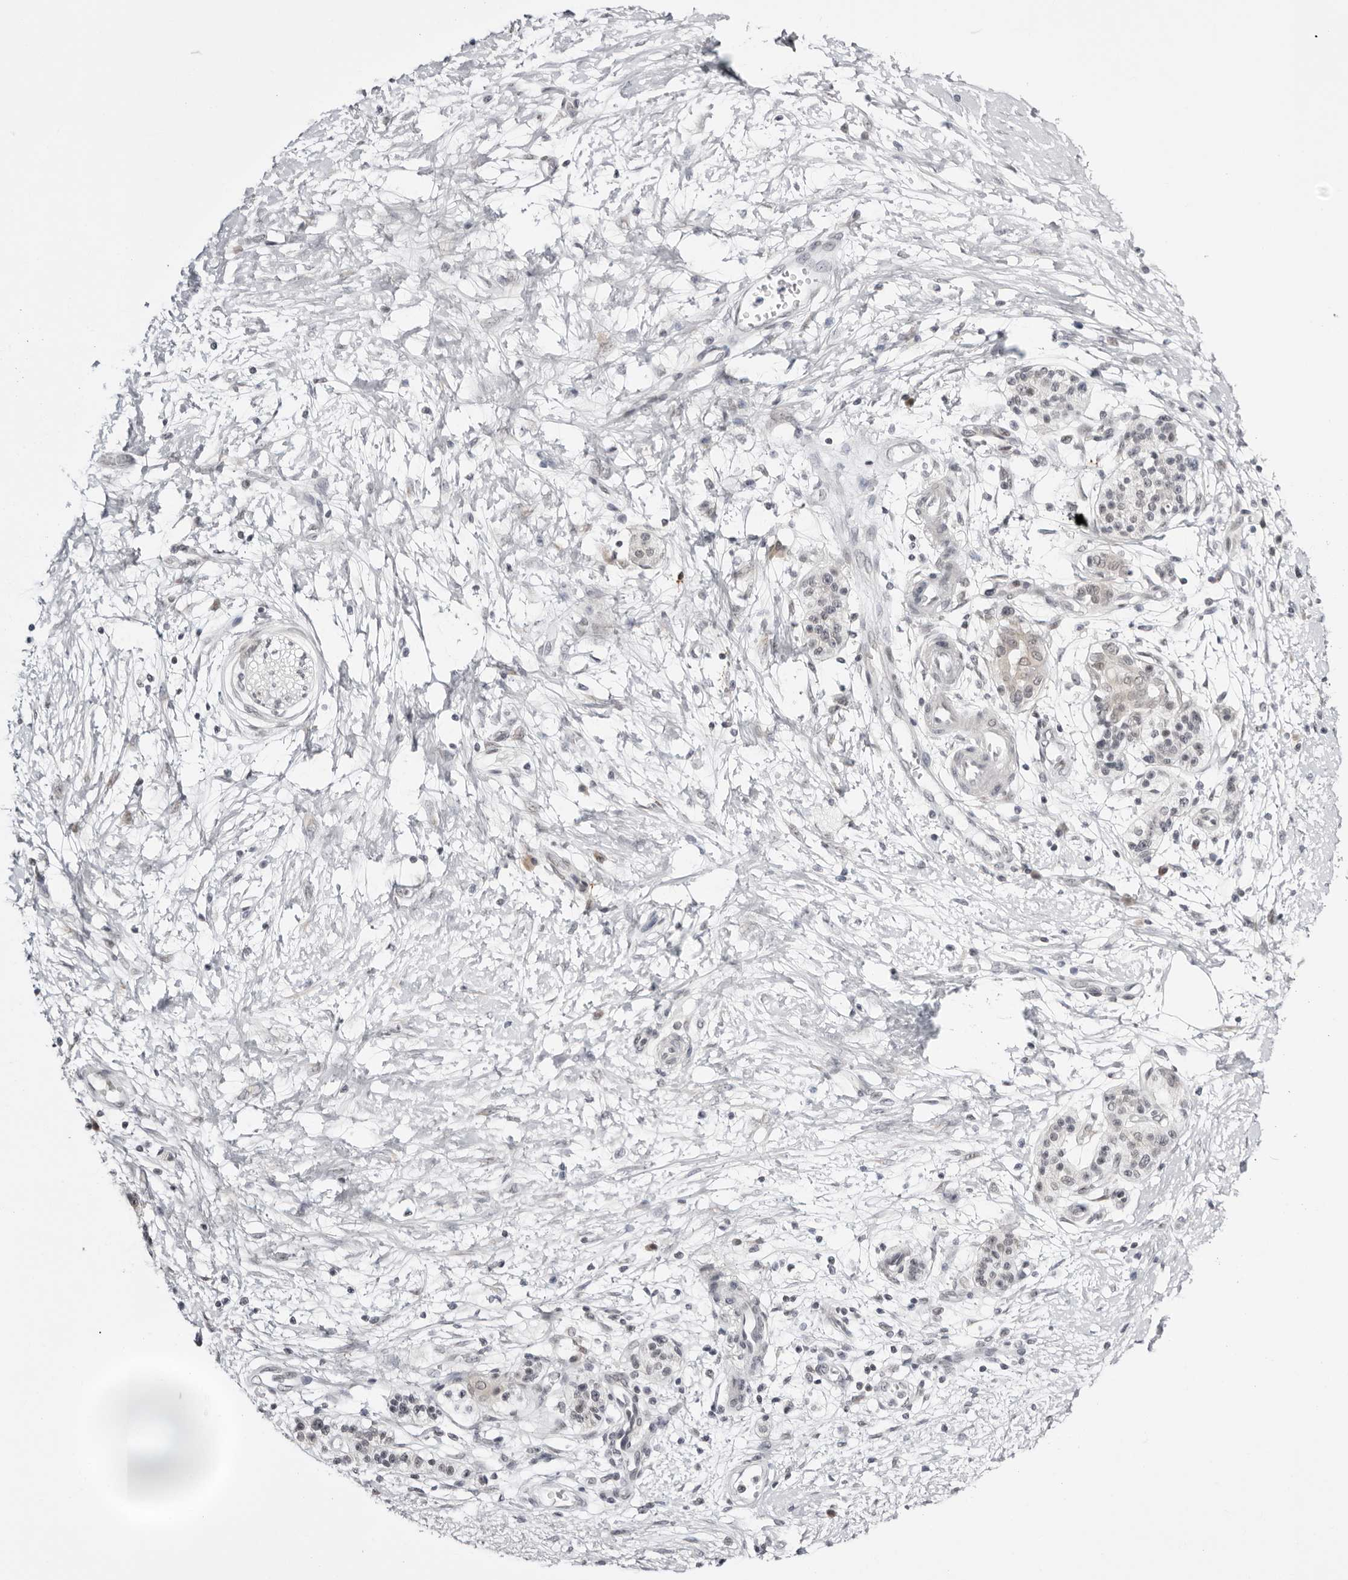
{"staining": {"intensity": "weak", "quantity": "<25%", "location": "nuclear"}, "tissue": "pancreatic cancer", "cell_type": "Tumor cells", "image_type": "cancer", "snomed": [{"axis": "morphology", "description": "Adenocarcinoma, NOS"}, {"axis": "topography", "description": "Pancreas"}], "caption": "The immunohistochemistry (IHC) histopathology image has no significant staining in tumor cells of adenocarcinoma (pancreatic) tissue. Brightfield microscopy of IHC stained with DAB (3,3'-diaminobenzidine) (brown) and hematoxylin (blue), captured at high magnification.", "gene": "PPP2R5C", "patient": {"sex": "male", "age": 50}}